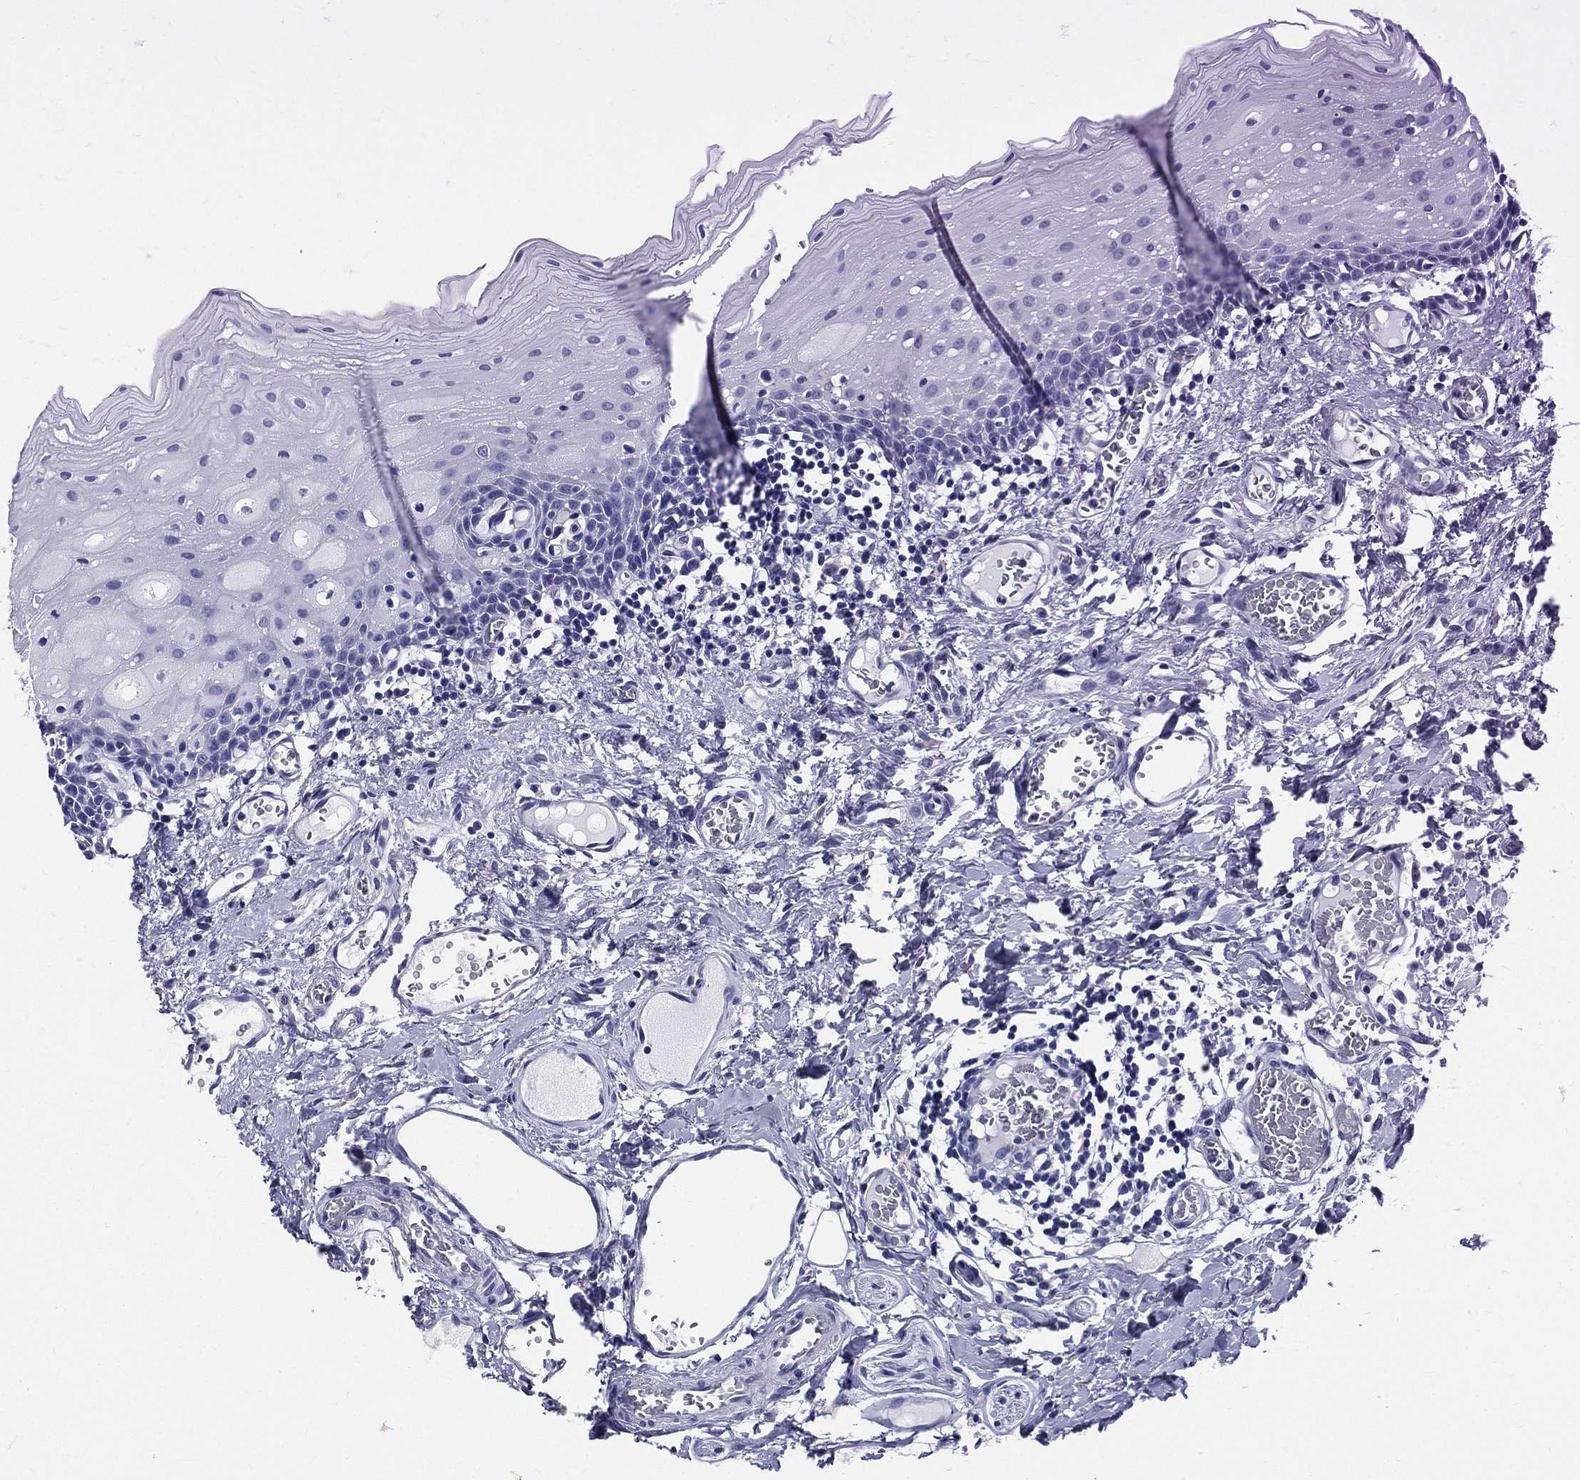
{"staining": {"intensity": "negative", "quantity": "none", "location": "none"}, "tissue": "oral mucosa", "cell_type": "Squamous epithelial cells", "image_type": "normal", "snomed": [{"axis": "morphology", "description": "Normal tissue, NOS"}, {"axis": "morphology", "description": "Squamous cell carcinoma, NOS"}, {"axis": "topography", "description": "Oral tissue"}, {"axis": "topography", "description": "Head-Neck"}], "caption": "High power microscopy micrograph of an immunohistochemistry (IHC) histopathology image of benign oral mucosa, revealing no significant staining in squamous epithelial cells.", "gene": "DPYS", "patient": {"sex": "female", "age": 70}}